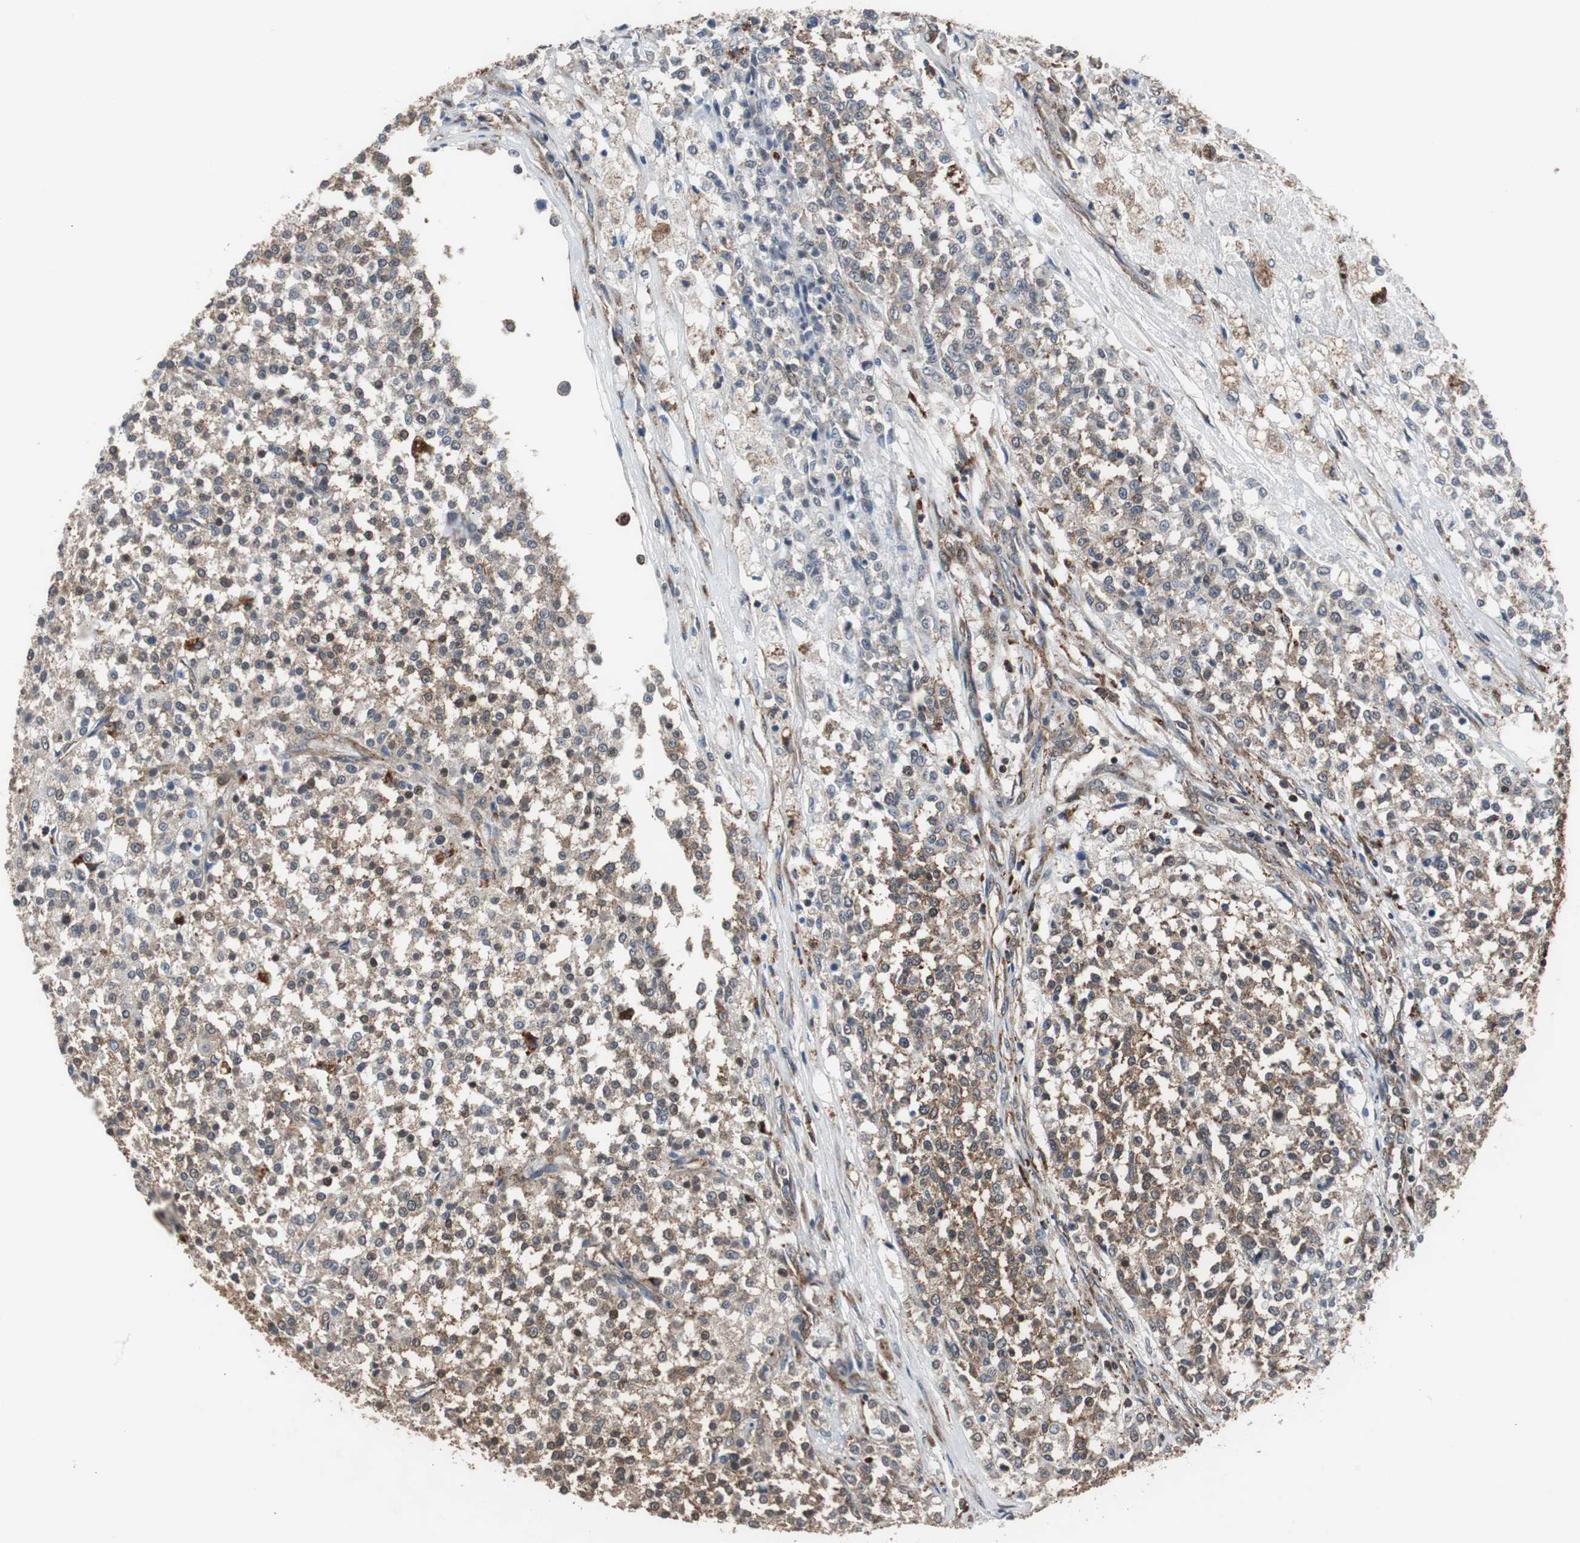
{"staining": {"intensity": "moderate", "quantity": "25%-75%", "location": "cytoplasmic/membranous,nuclear"}, "tissue": "testis cancer", "cell_type": "Tumor cells", "image_type": "cancer", "snomed": [{"axis": "morphology", "description": "Seminoma, NOS"}, {"axis": "topography", "description": "Testis"}], "caption": "Protein expression analysis of seminoma (testis) displays moderate cytoplasmic/membranous and nuclear expression in about 25%-75% of tumor cells. The staining was performed using DAB (3,3'-diaminobenzidine) to visualize the protein expression in brown, while the nuclei were stained in blue with hematoxylin (Magnification: 20x).", "gene": "USP10", "patient": {"sex": "male", "age": 59}}